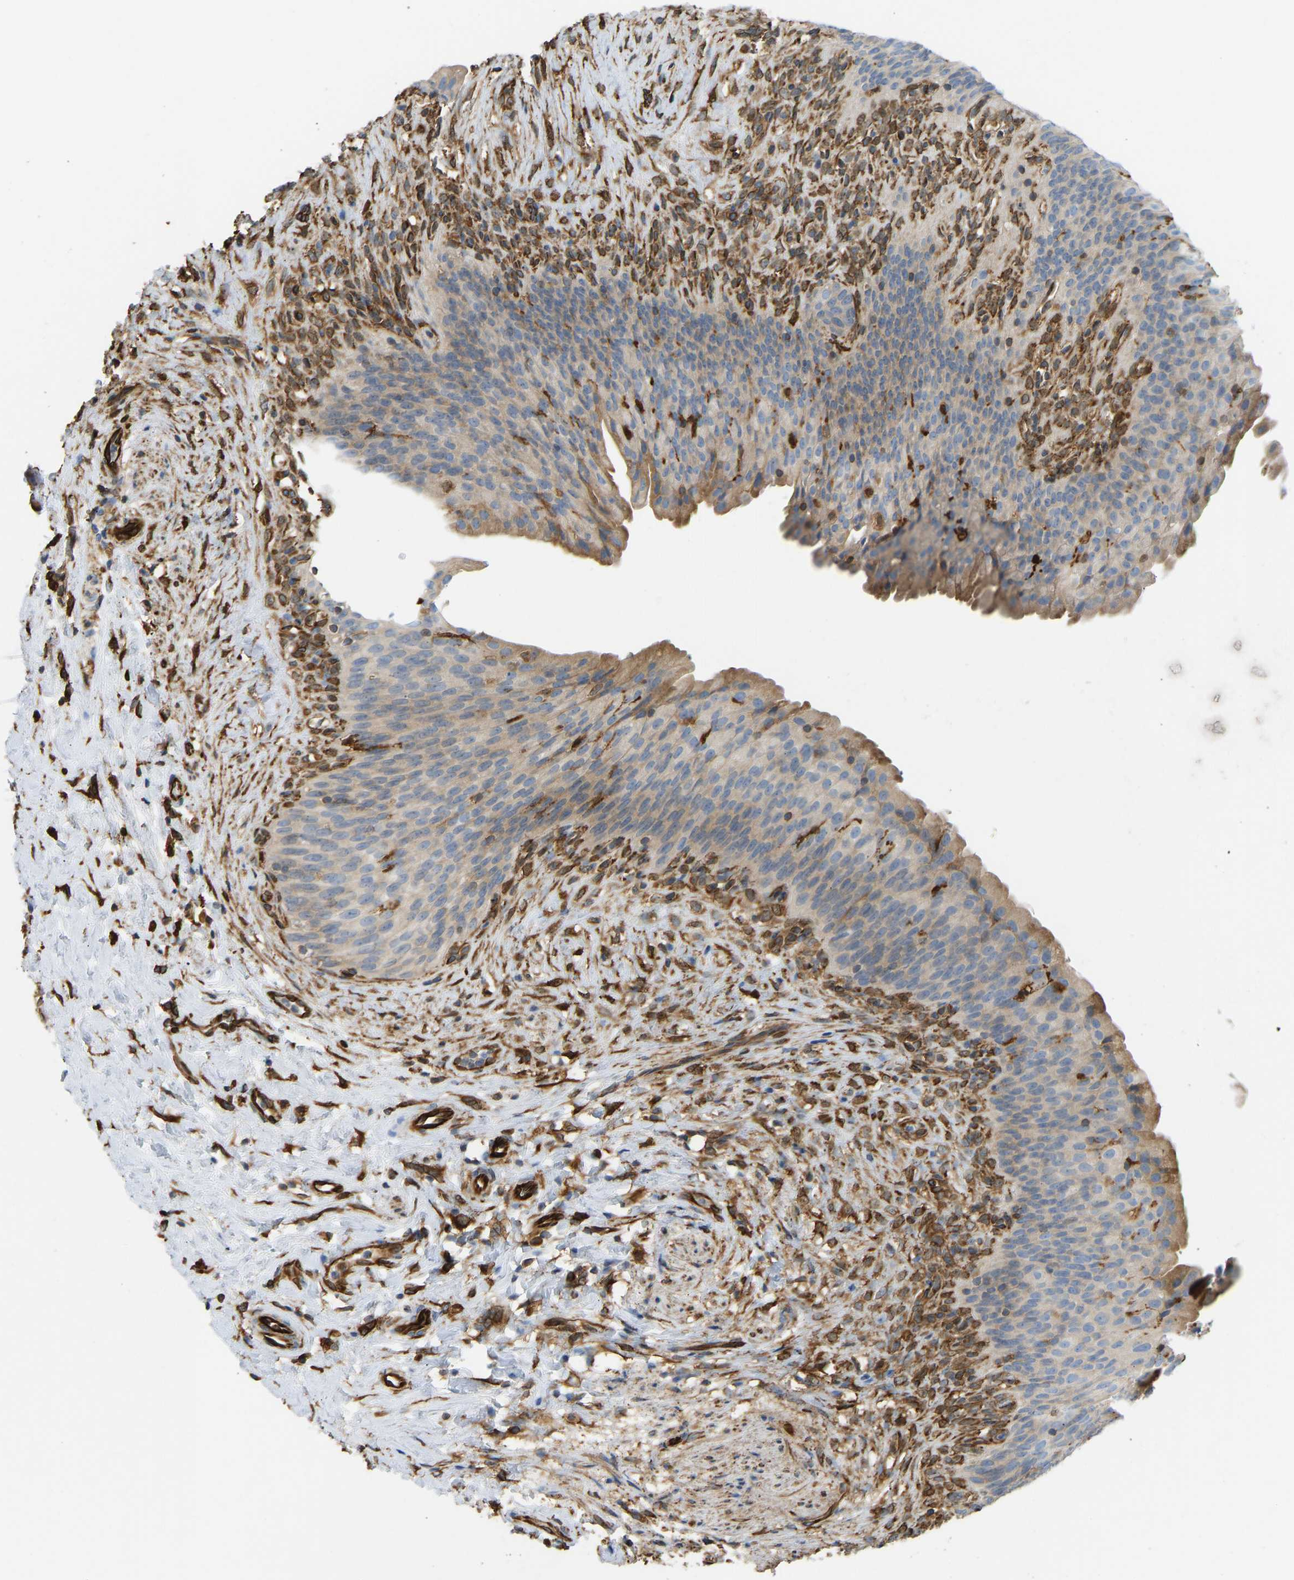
{"staining": {"intensity": "strong", "quantity": "<25%", "location": "cytoplasmic/membranous"}, "tissue": "urinary bladder", "cell_type": "Urothelial cells", "image_type": "normal", "snomed": [{"axis": "morphology", "description": "Normal tissue, NOS"}, {"axis": "topography", "description": "Urinary bladder"}], "caption": "This is an image of immunohistochemistry (IHC) staining of unremarkable urinary bladder, which shows strong staining in the cytoplasmic/membranous of urothelial cells.", "gene": "BEX3", "patient": {"sex": "female", "age": 79}}